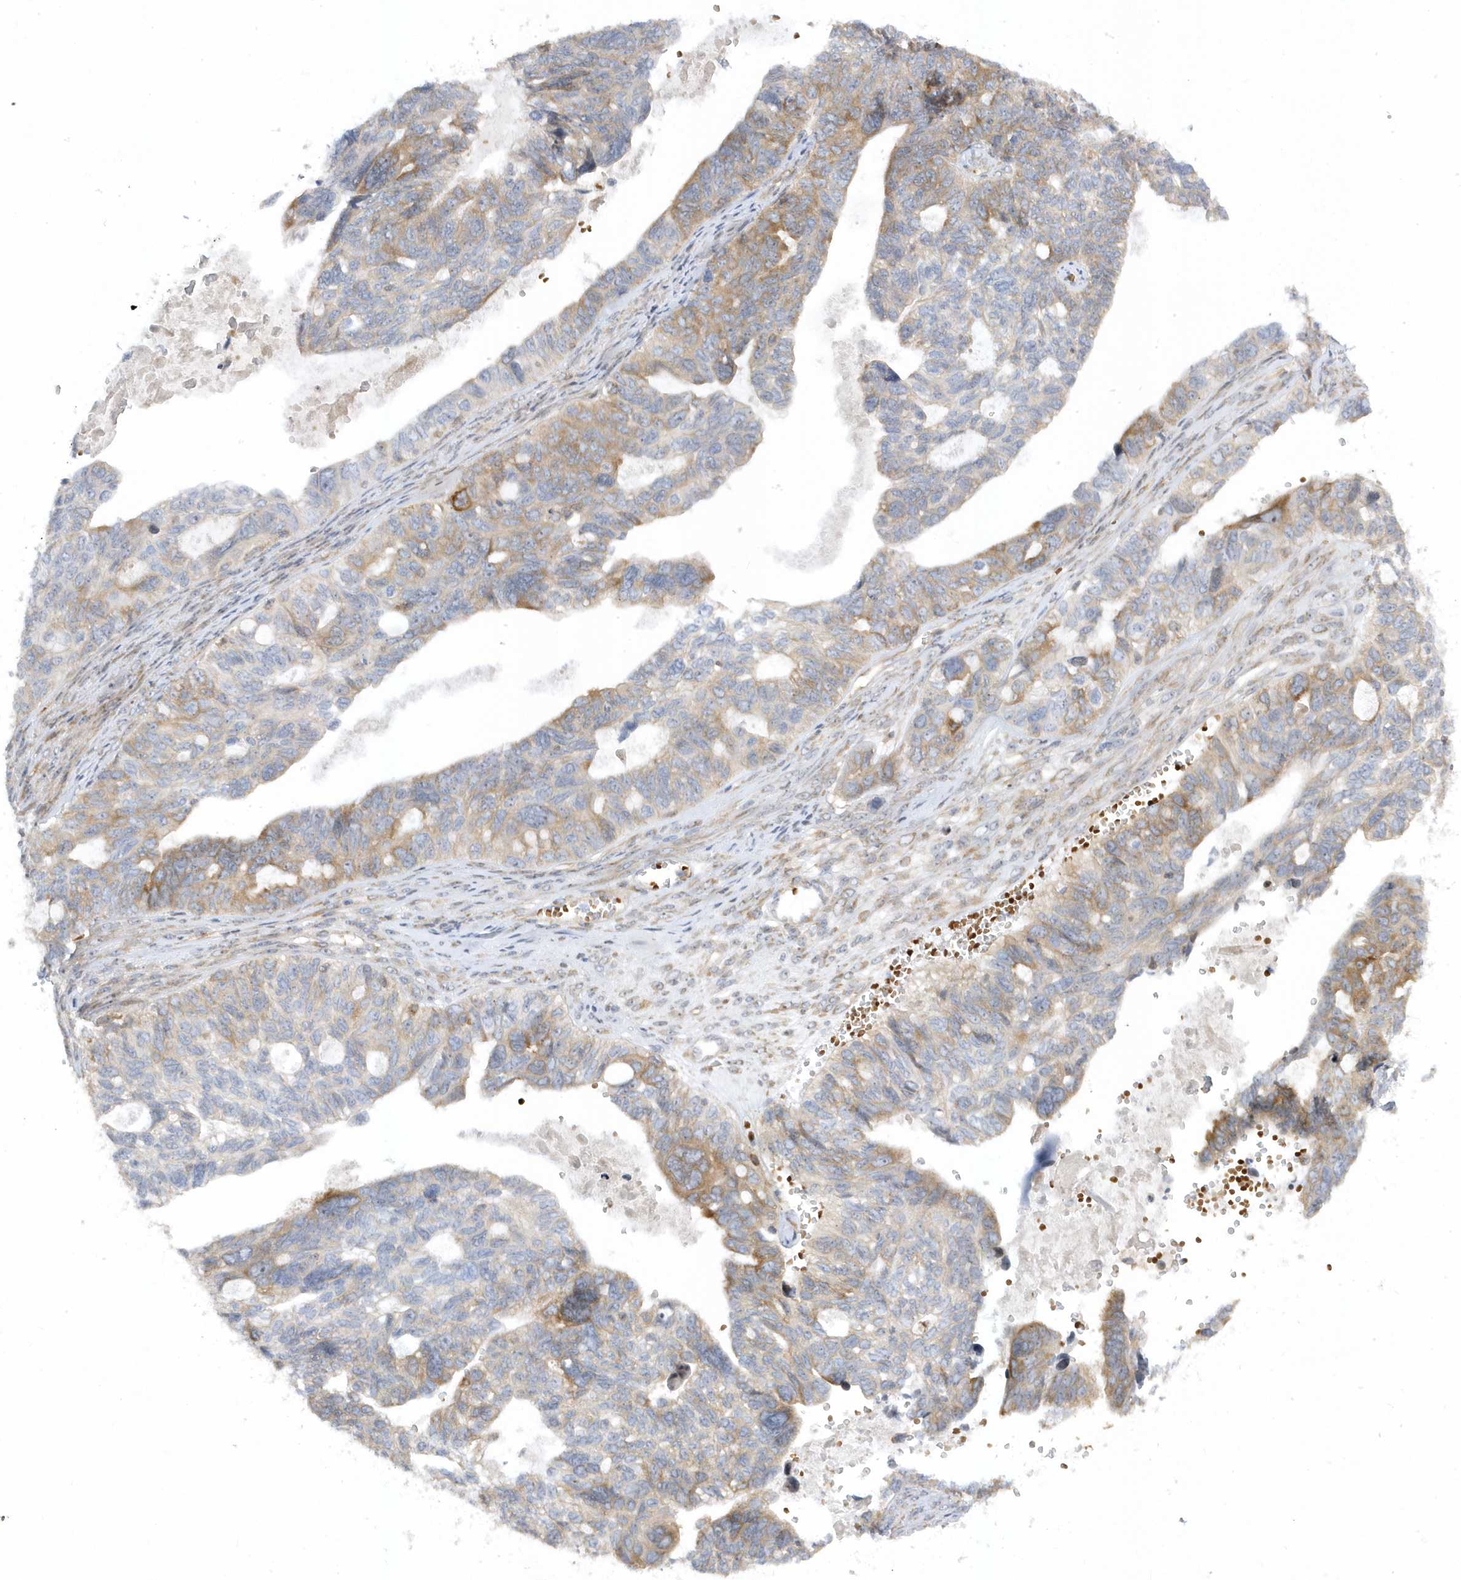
{"staining": {"intensity": "weak", "quantity": "25%-75%", "location": "cytoplasmic/membranous"}, "tissue": "ovarian cancer", "cell_type": "Tumor cells", "image_type": "cancer", "snomed": [{"axis": "morphology", "description": "Cystadenocarcinoma, serous, NOS"}, {"axis": "topography", "description": "Ovary"}], "caption": "Weak cytoplasmic/membranous expression is identified in about 25%-75% of tumor cells in ovarian cancer (serous cystadenocarcinoma). The protein of interest is shown in brown color, while the nuclei are stained blue.", "gene": "MAP7D3", "patient": {"sex": "female", "age": 79}}